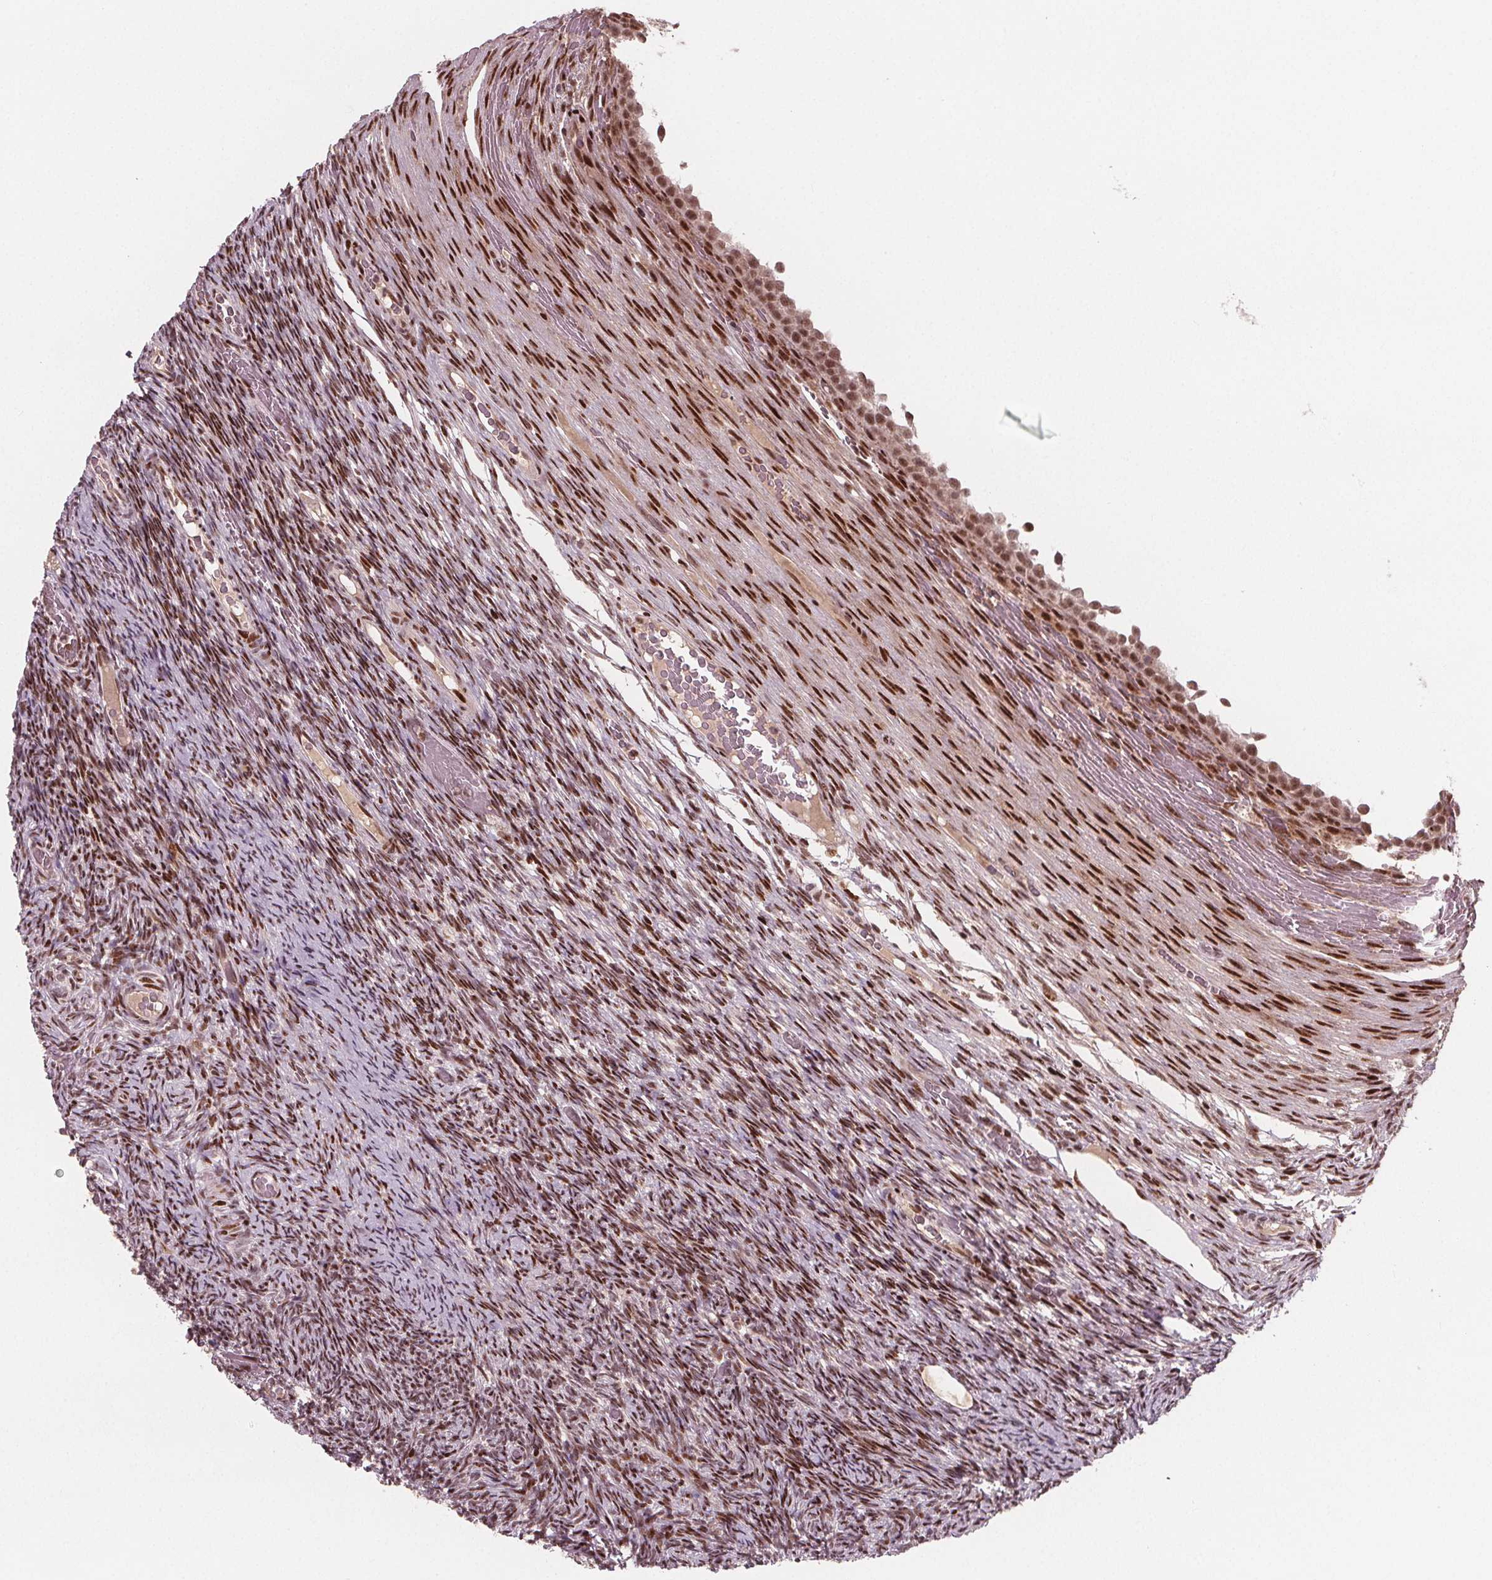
{"staining": {"intensity": "strong", "quantity": ">75%", "location": "nuclear"}, "tissue": "ovary", "cell_type": "Follicle cells", "image_type": "normal", "snomed": [{"axis": "morphology", "description": "Normal tissue, NOS"}, {"axis": "topography", "description": "Ovary"}], "caption": "Protein staining by IHC demonstrates strong nuclear positivity in about >75% of follicle cells in normal ovary. The staining was performed using DAB to visualize the protein expression in brown, while the nuclei were stained in blue with hematoxylin (Magnification: 20x).", "gene": "SNRNP35", "patient": {"sex": "female", "age": 34}}